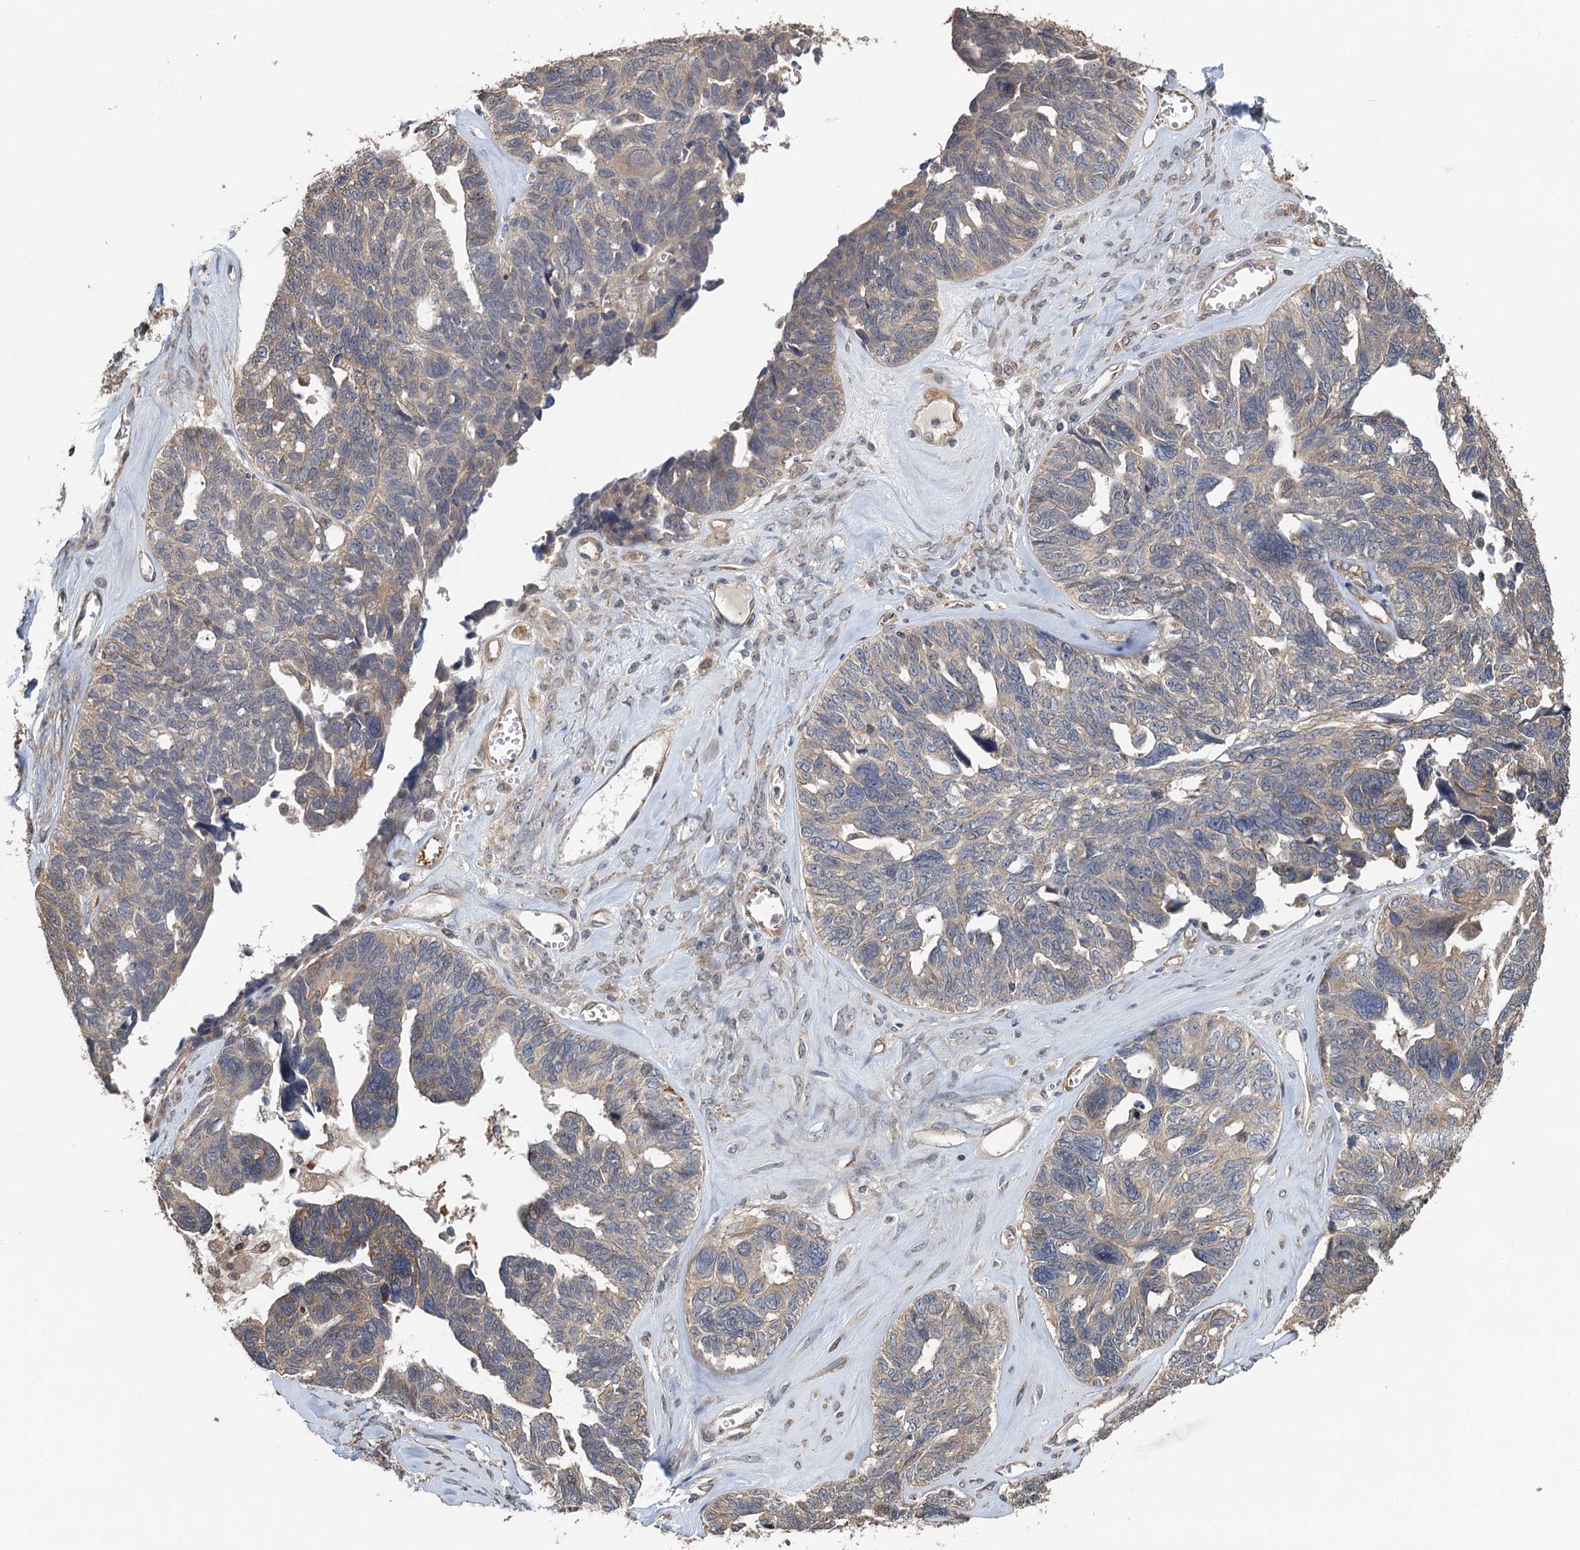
{"staining": {"intensity": "weak", "quantity": "<25%", "location": "cytoplasmic/membranous"}, "tissue": "ovarian cancer", "cell_type": "Tumor cells", "image_type": "cancer", "snomed": [{"axis": "morphology", "description": "Cystadenocarcinoma, serous, NOS"}, {"axis": "topography", "description": "Ovary"}], "caption": "This image is of ovarian cancer (serous cystadenocarcinoma) stained with immunohistochemistry (IHC) to label a protein in brown with the nuclei are counter-stained blue. There is no expression in tumor cells.", "gene": "MEAK7", "patient": {"sex": "female", "age": 79}}